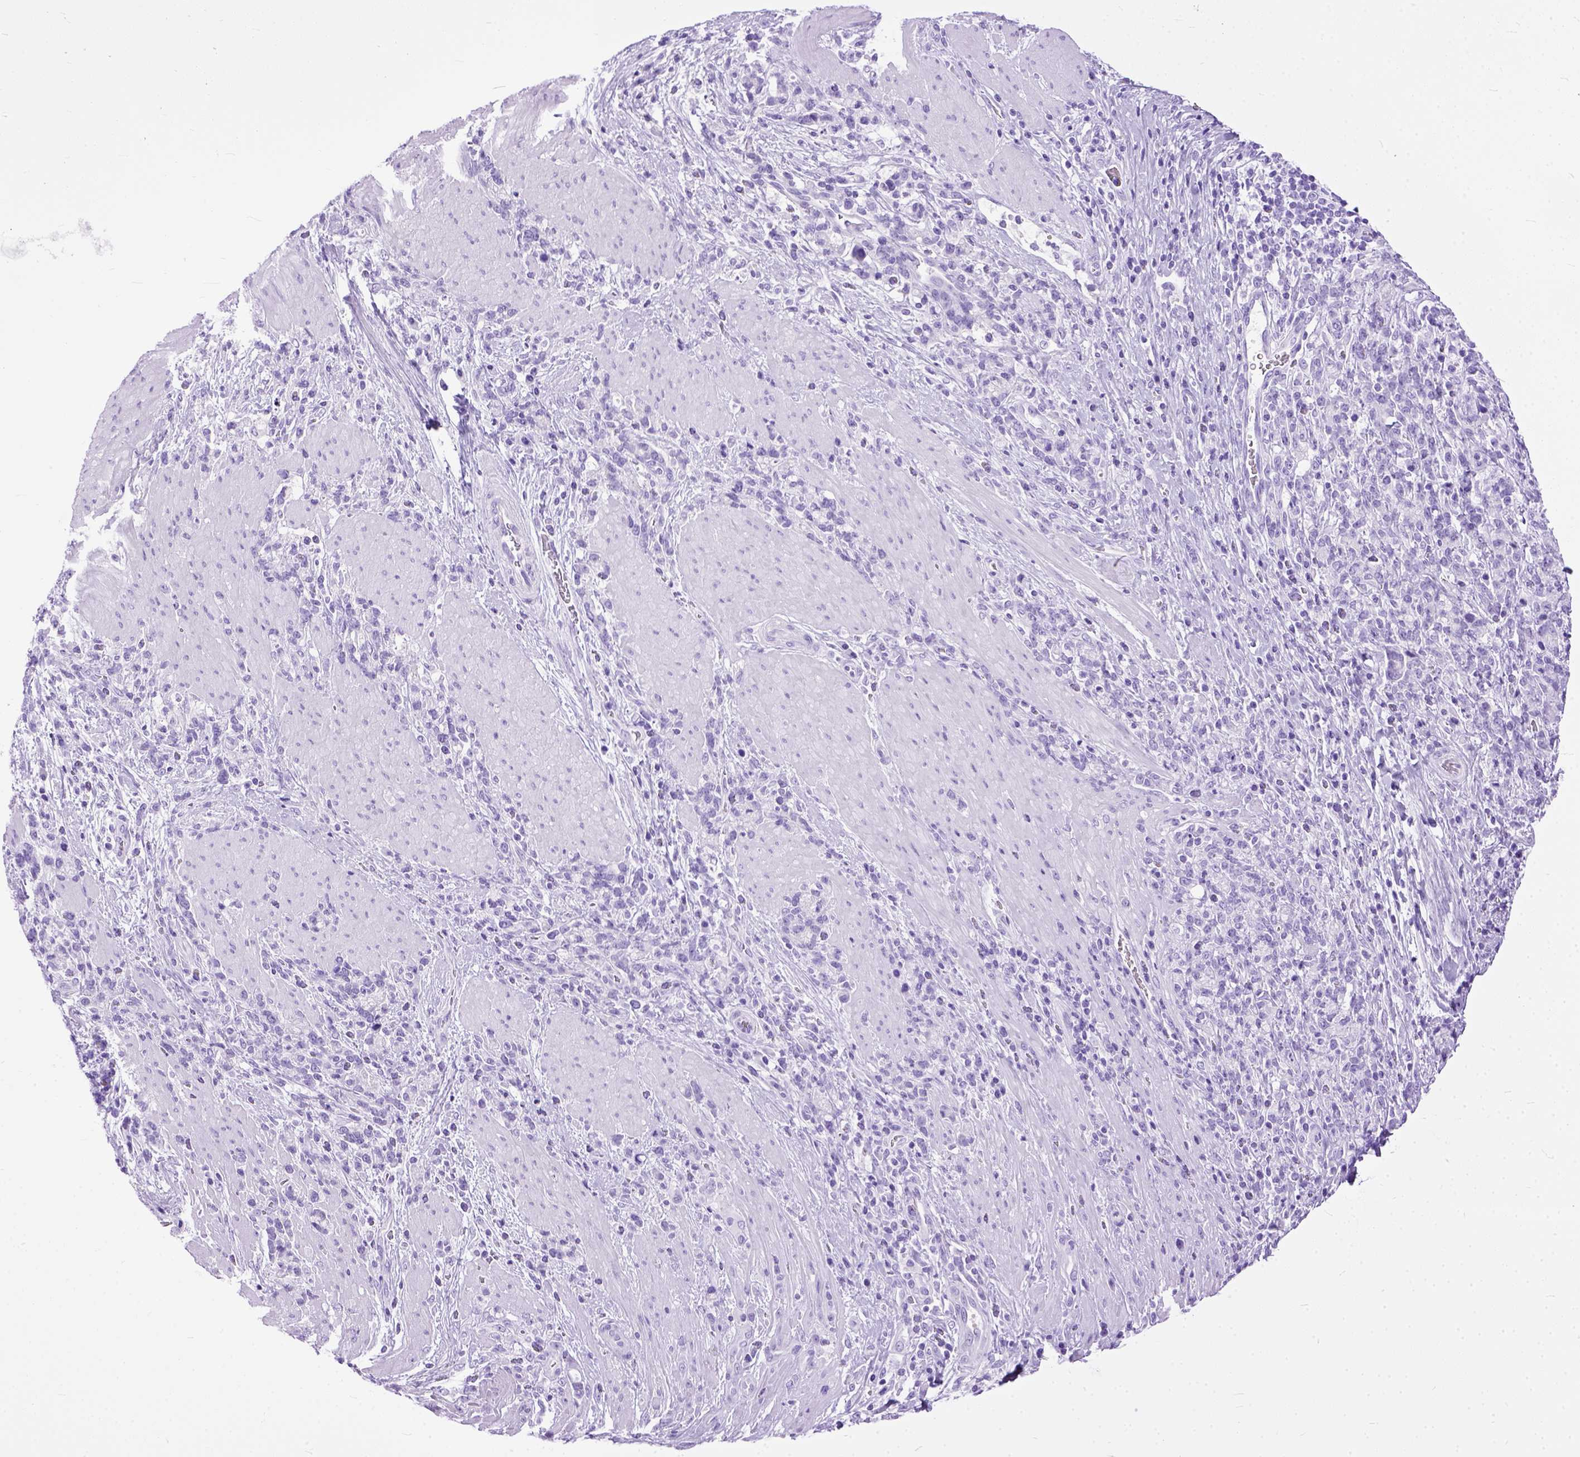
{"staining": {"intensity": "negative", "quantity": "none", "location": "none"}, "tissue": "stomach cancer", "cell_type": "Tumor cells", "image_type": "cancer", "snomed": [{"axis": "morphology", "description": "Adenocarcinoma, NOS"}, {"axis": "topography", "description": "Stomach"}], "caption": "Immunohistochemical staining of adenocarcinoma (stomach) displays no significant expression in tumor cells. (DAB (3,3'-diaminobenzidine) immunohistochemistry (IHC) with hematoxylin counter stain).", "gene": "GNGT1", "patient": {"sex": "female", "age": 57}}